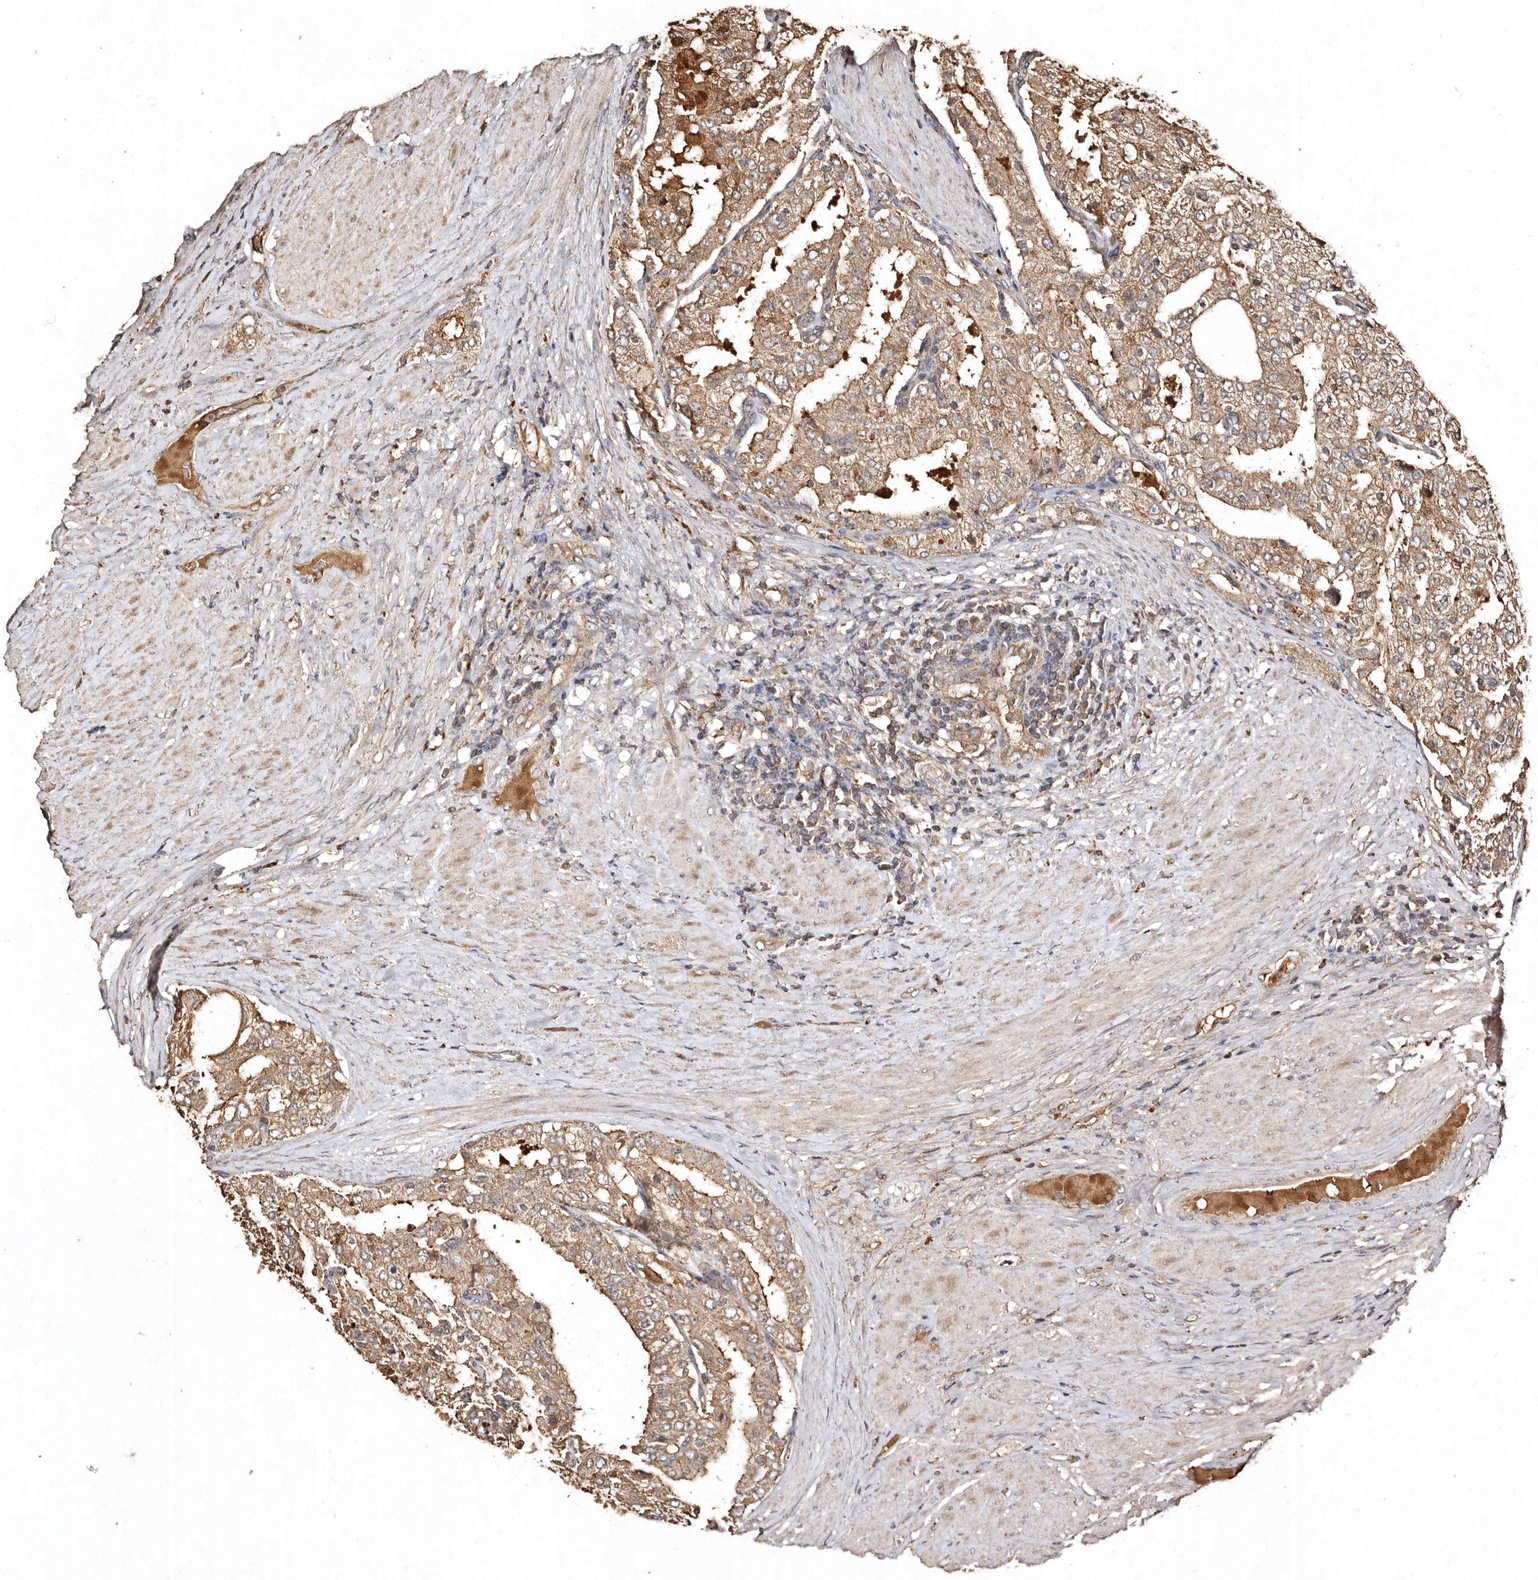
{"staining": {"intensity": "moderate", "quantity": ">75%", "location": "cytoplasmic/membranous"}, "tissue": "prostate cancer", "cell_type": "Tumor cells", "image_type": "cancer", "snomed": [{"axis": "morphology", "description": "Adenocarcinoma, High grade"}, {"axis": "topography", "description": "Prostate"}], "caption": "This is a micrograph of immunohistochemistry staining of high-grade adenocarcinoma (prostate), which shows moderate positivity in the cytoplasmic/membranous of tumor cells.", "gene": "FARS2", "patient": {"sex": "male", "age": 50}}